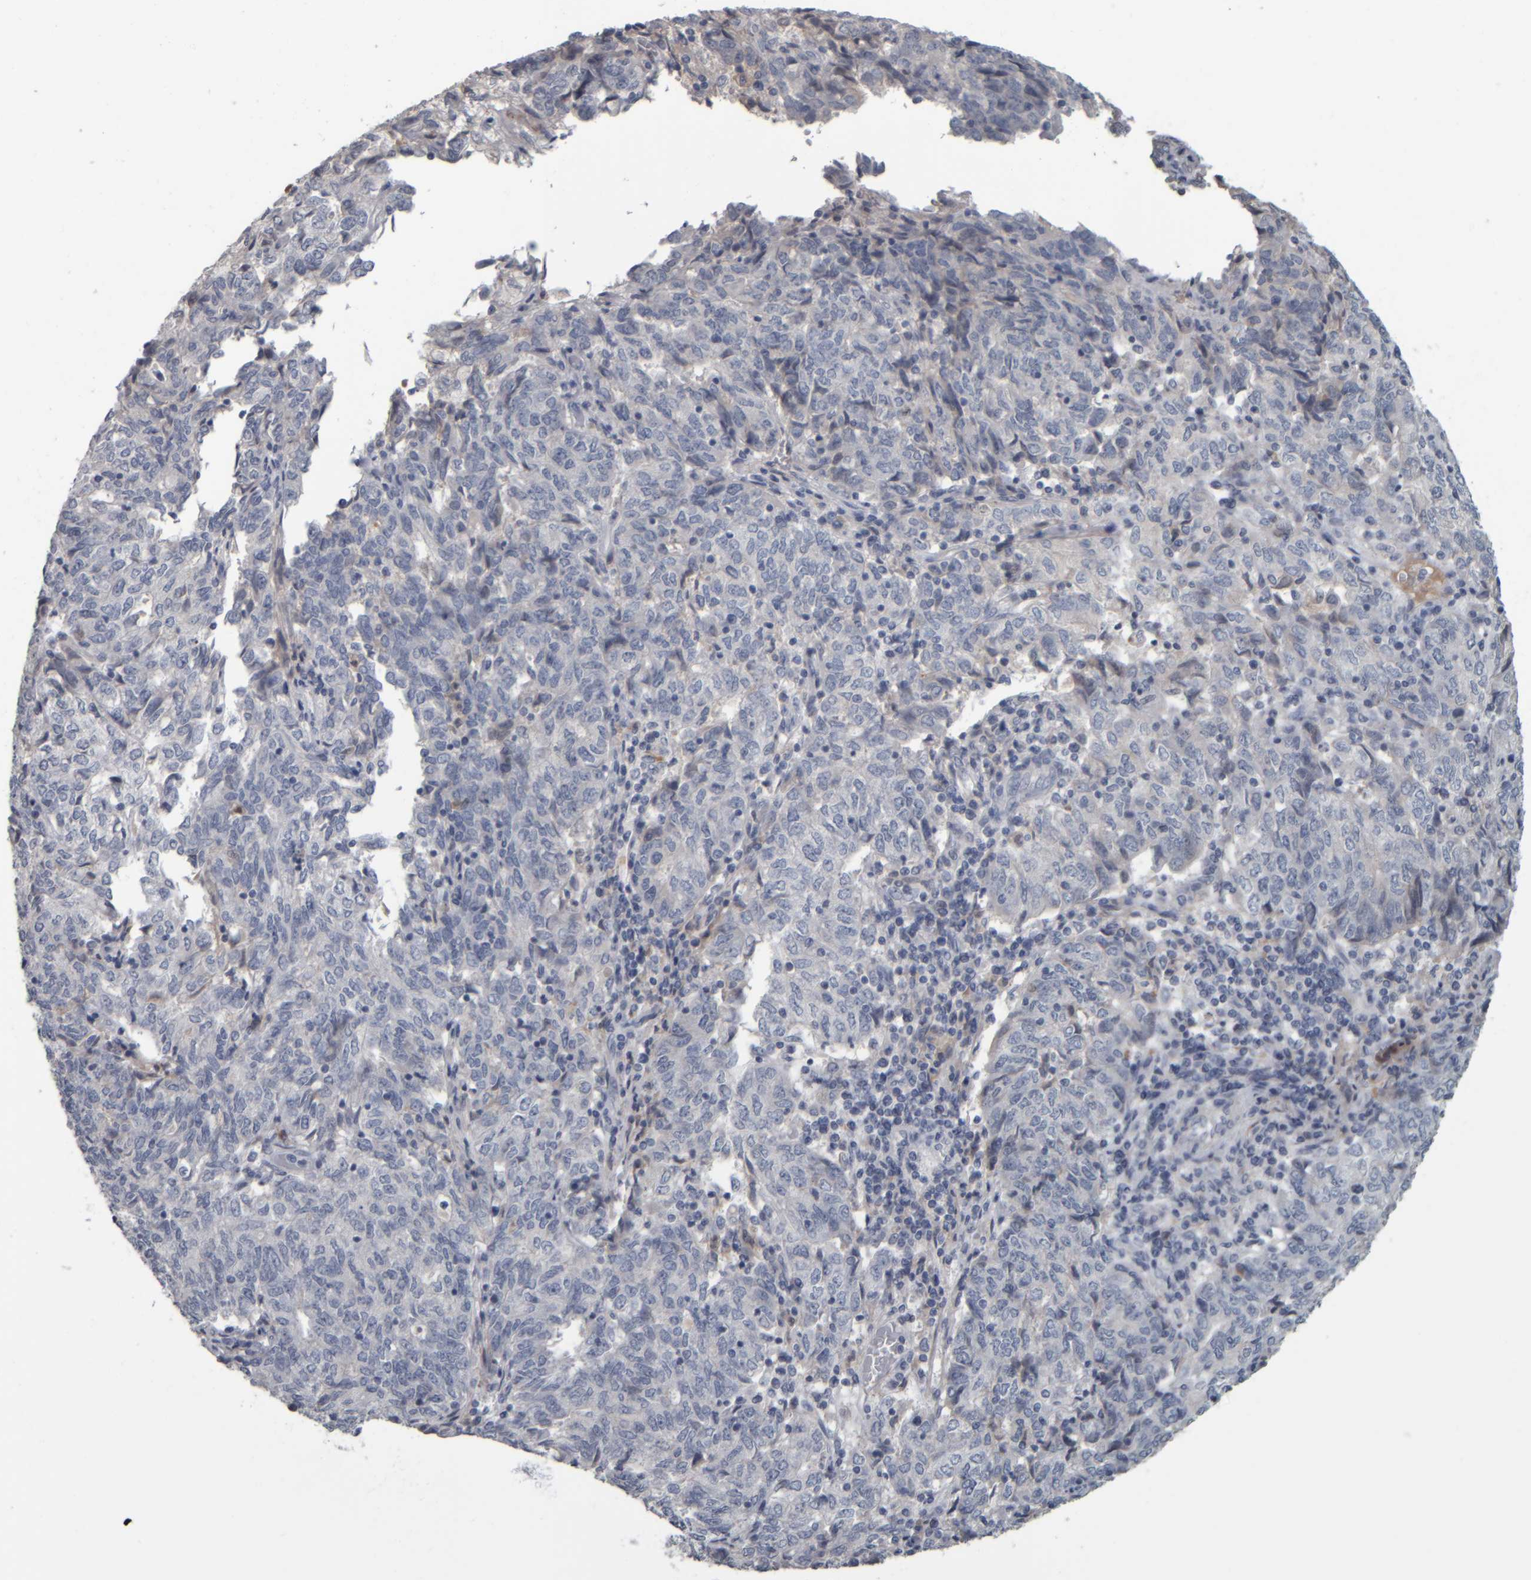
{"staining": {"intensity": "negative", "quantity": "none", "location": "none"}, "tissue": "endometrial cancer", "cell_type": "Tumor cells", "image_type": "cancer", "snomed": [{"axis": "morphology", "description": "Adenocarcinoma, NOS"}, {"axis": "topography", "description": "Endometrium"}], "caption": "IHC histopathology image of endometrial adenocarcinoma stained for a protein (brown), which displays no expression in tumor cells. The staining was performed using DAB (3,3'-diaminobenzidine) to visualize the protein expression in brown, while the nuclei were stained in blue with hematoxylin (Magnification: 20x).", "gene": "CAVIN4", "patient": {"sex": "female", "age": 80}}